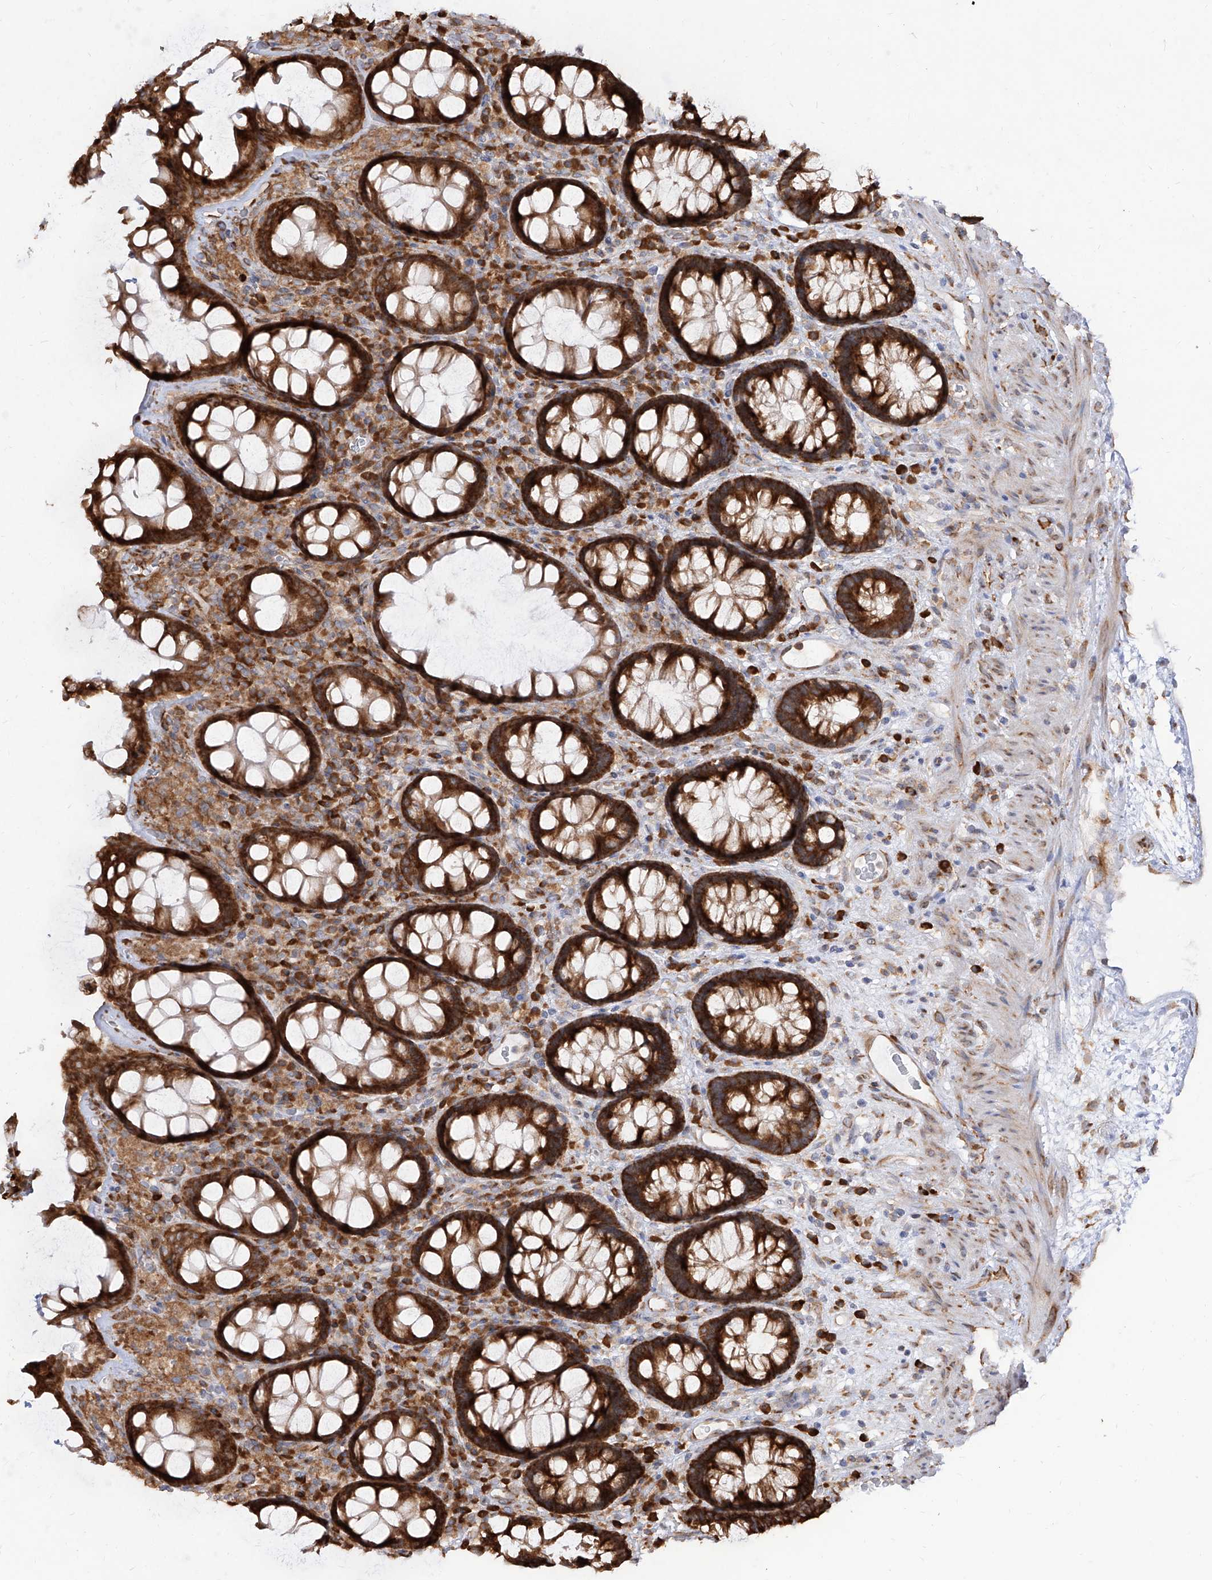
{"staining": {"intensity": "strong", "quantity": ">75%", "location": "cytoplasmic/membranous"}, "tissue": "rectum", "cell_type": "Glandular cells", "image_type": "normal", "snomed": [{"axis": "morphology", "description": "Normal tissue, NOS"}, {"axis": "topography", "description": "Rectum"}], "caption": "An immunohistochemistry (IHC) histopathology image of unremarkable tissue is shown. Protein staining in brown shows strong cytoplasmic/membranous positivity in rectum within glandular cells. The staining was performed using DAB (3,3'-diaminobenzidine) to visualize the protein expression in brown, while the nuclei were stained in blue with hematoxylin (Magnification: 20x).", "gene": "RPS25", "patient": {"sex": "male", "age": 64}}